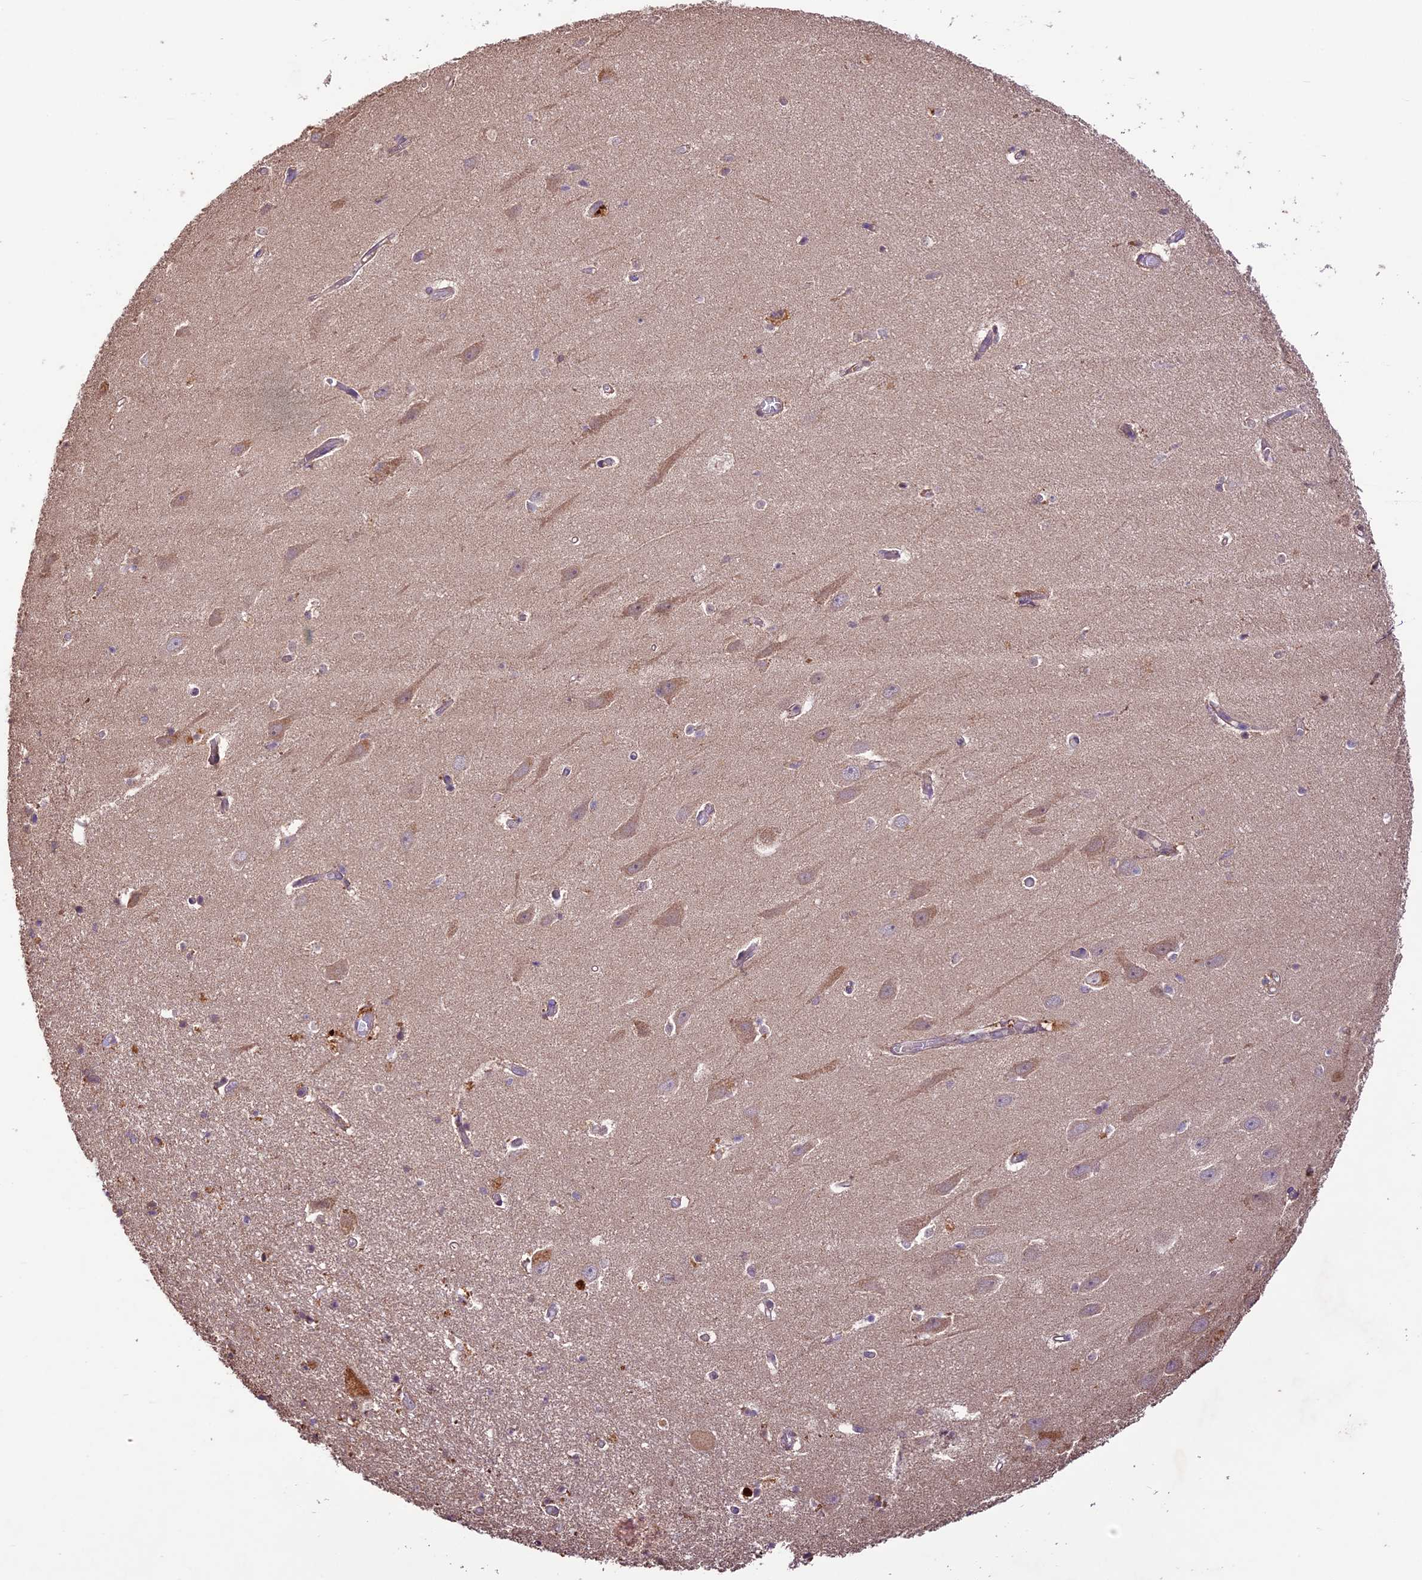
{"staining": {"intensity": "moderate", "quantity": "<25%", "location": "cytoplasmic/membranous"}, "tissue": "hippocampus", "cell_type": "Glial cells", "image_type": "normal", "snomed": [{"axis": "morphology", "description": "Normal tissue, NOS"}, {"axis": "topography", "description": "Hippocampus"}], "caption": "Immunohistochemistry (IHC) image of benign hippocampus: hippocampus stained using IHC demonstrates low levels of moderate protein expression localized specifically in the cytoplasmic/membranous of glial cells, appearing as a cytoplasmic/membranous brown color.", "gene": "CRLF1", "patient": {"sex": "female", "age": 64}}